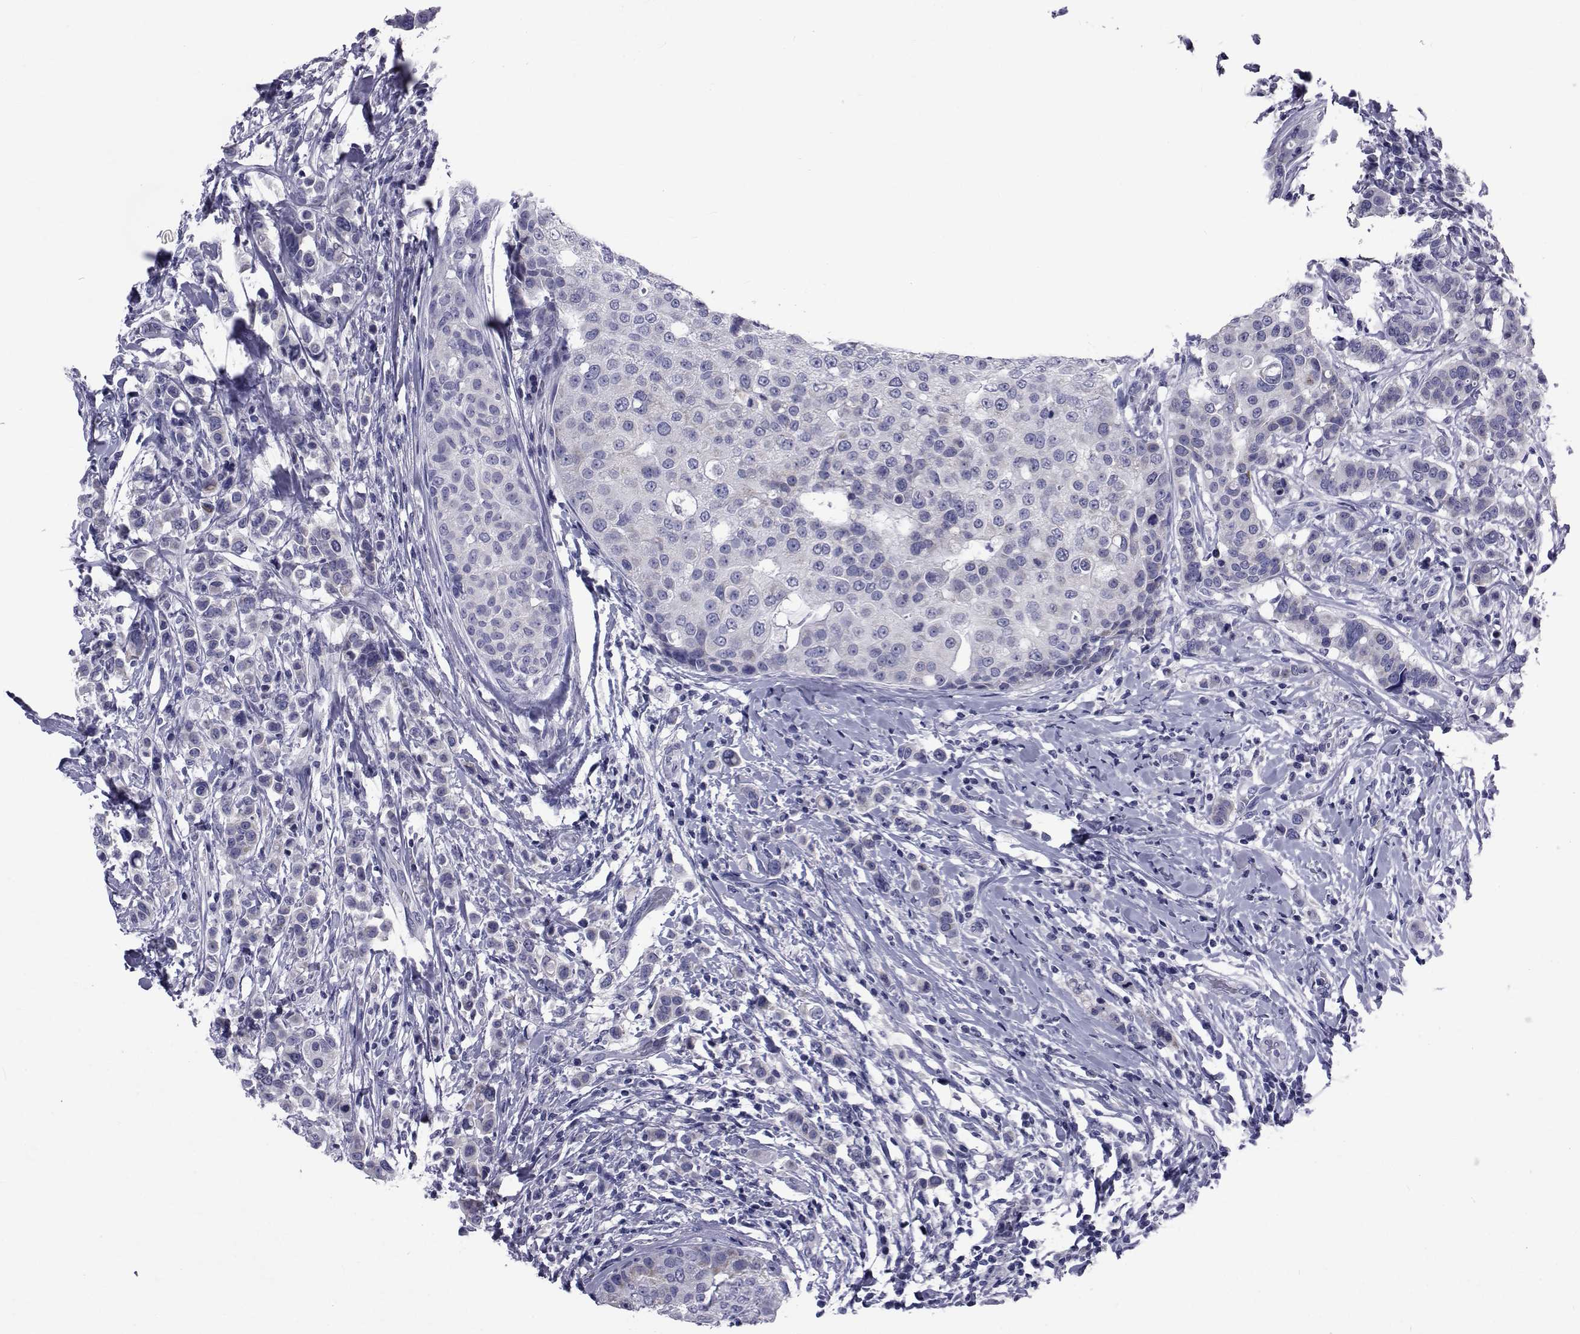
{"staining": {"intensity": "negative", "quantity": "none", "location": "none"}, "tissue": "breast cancer", "cell_type": "Tumor cells", "image_type": "cancer", "snomed": [{"axis": "morphology", "description": "Duct carcinoma"}, {"axis": "topography", "description": "Breast"}], "caption": "This is a image of immunohistochemistry staining of breast cancer (intraductal carcinoma), which shows no staining in tumor cells.", "gene": "GKAP1", "patient": {"sex": "female", "age": 27}}